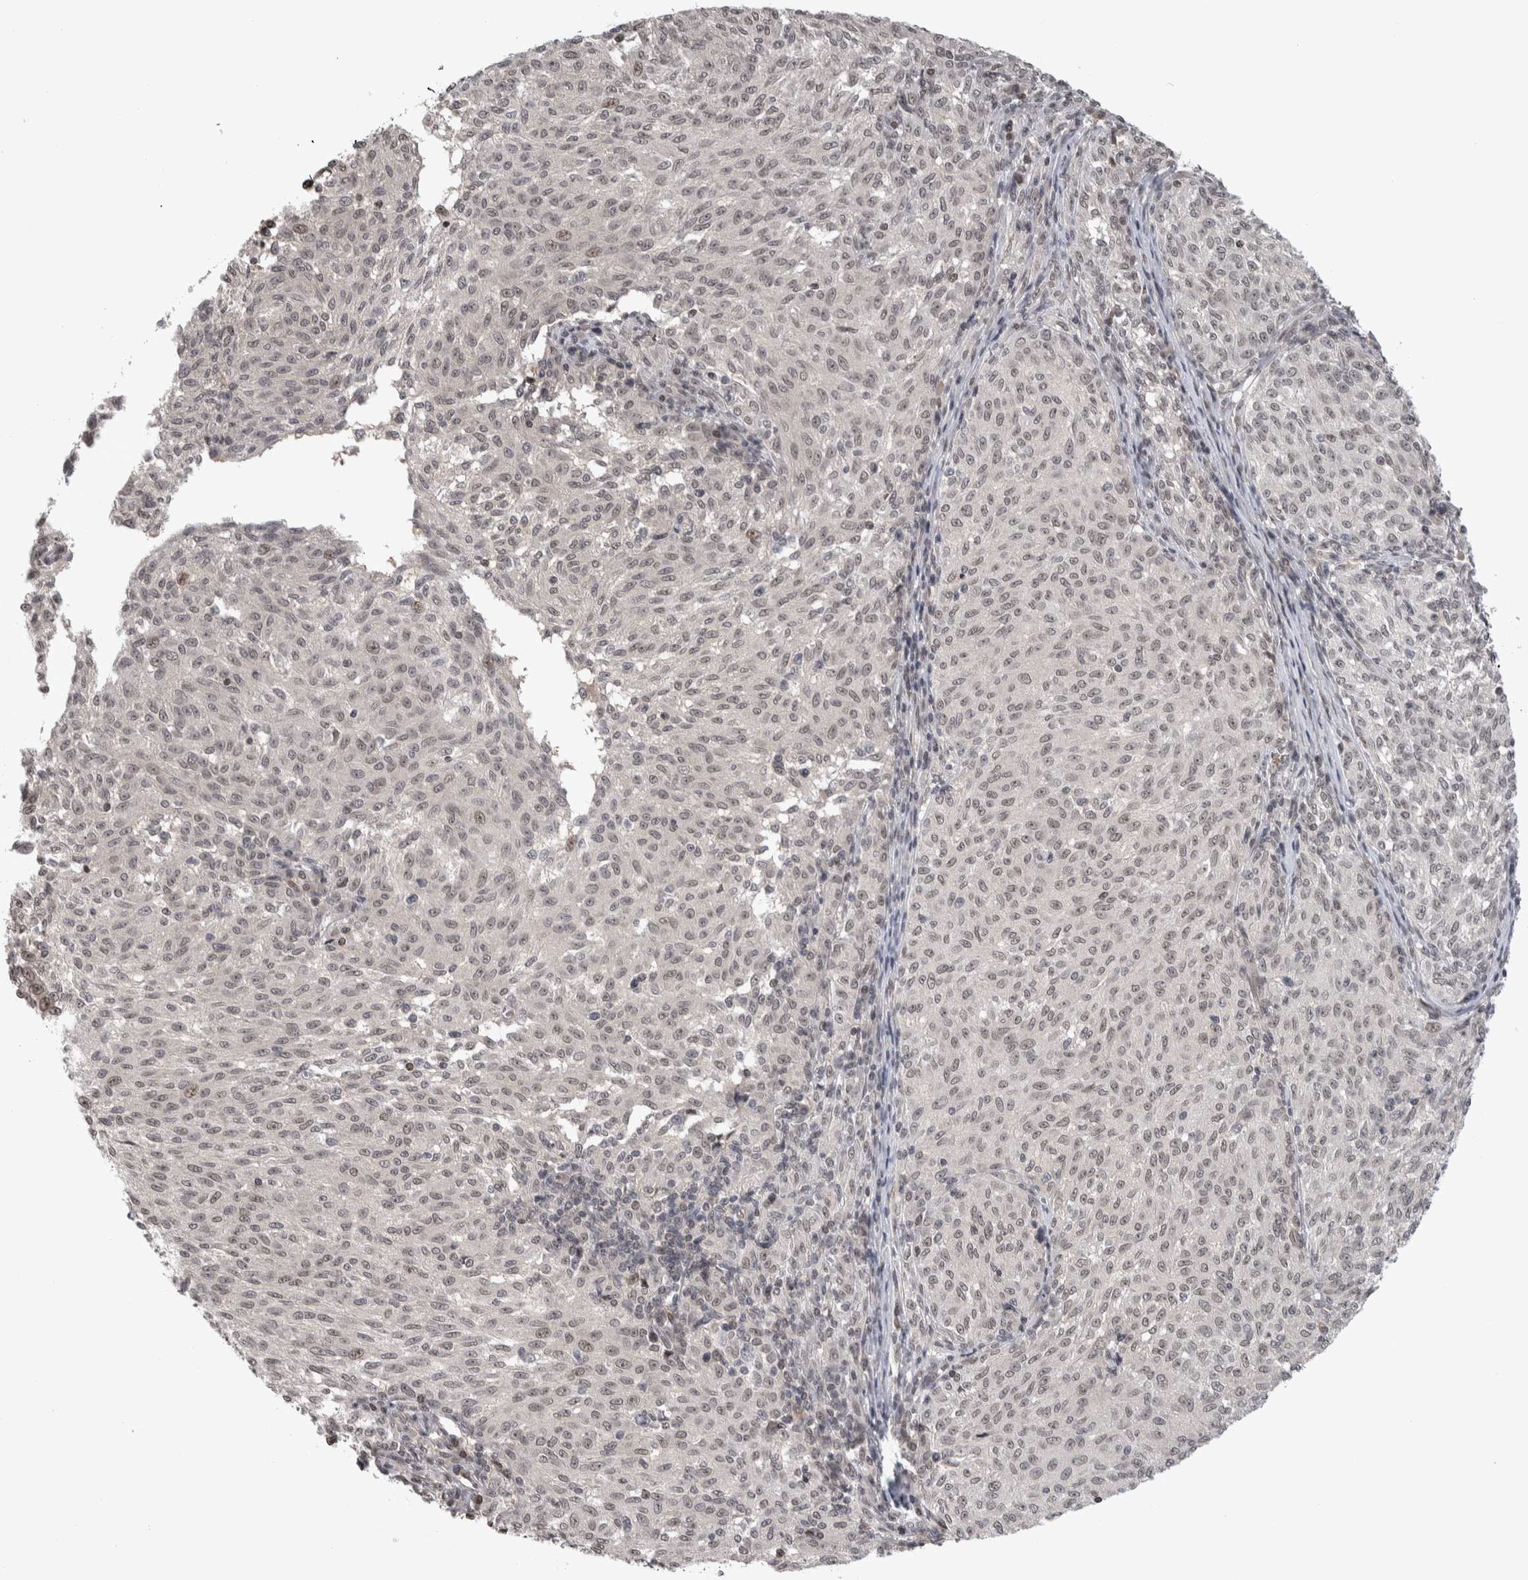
{"staining": {"intensity": "weak", "quantity": ">75%", "location": "nuclear"}, "tissue": "melanoma", "cell_type": "Tumor cells", "image_type": "cancer", "snomed": [{"axis": "morphology", "description": "Malignant melanoma, NOS"}, {"axis": "topography", "description": "Skin"}], "caption": "The image exhibits a brown stain indicating the presence of a protein in the nuclear of tumor cells in melanoma.", "gene": "ZSCAN21", "patient": {"sex": "female", "age": 72}}